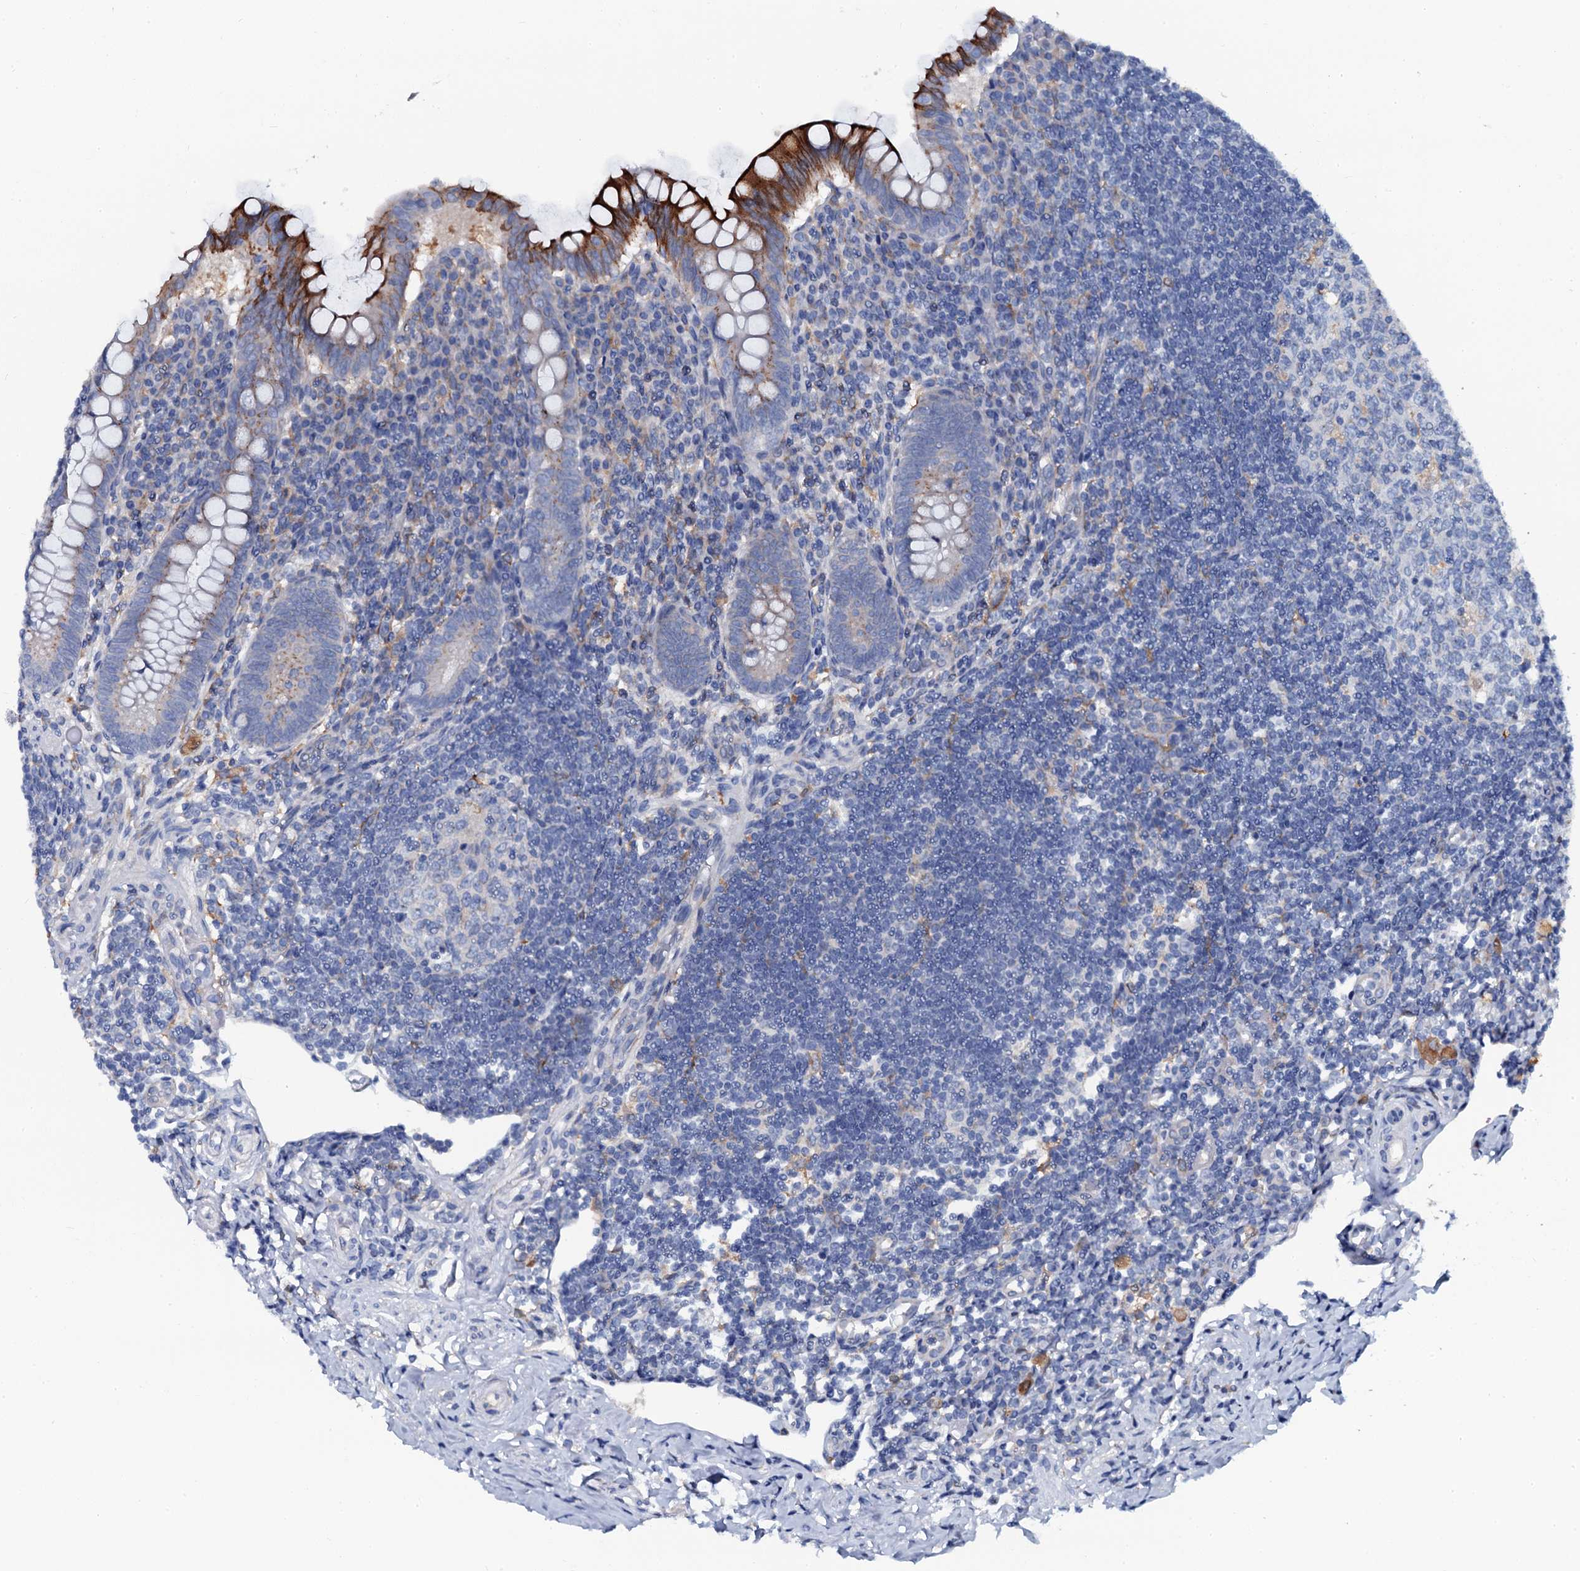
{"staining": {"intensity": "strong", "quantity": "25%-75%", "location": "cytoplasmic/membranous"}, "tissue": "appendix", "cell_type": "Glandular cells", "image_type": "normal", "snomed": [{"axis": "morphology", "description": "Normal tissue, NOS"}, {"axis": "topography", "description": "Appendix"}], "caption": "Brown immunohistochemical staining in unremarkable human appendix exhibits strong cytoplasmic/membranous expression in approximately 25%-75% of glandular cells.", "gene": "OTOL1", "patient": {"sex": "female", "age": 33}}